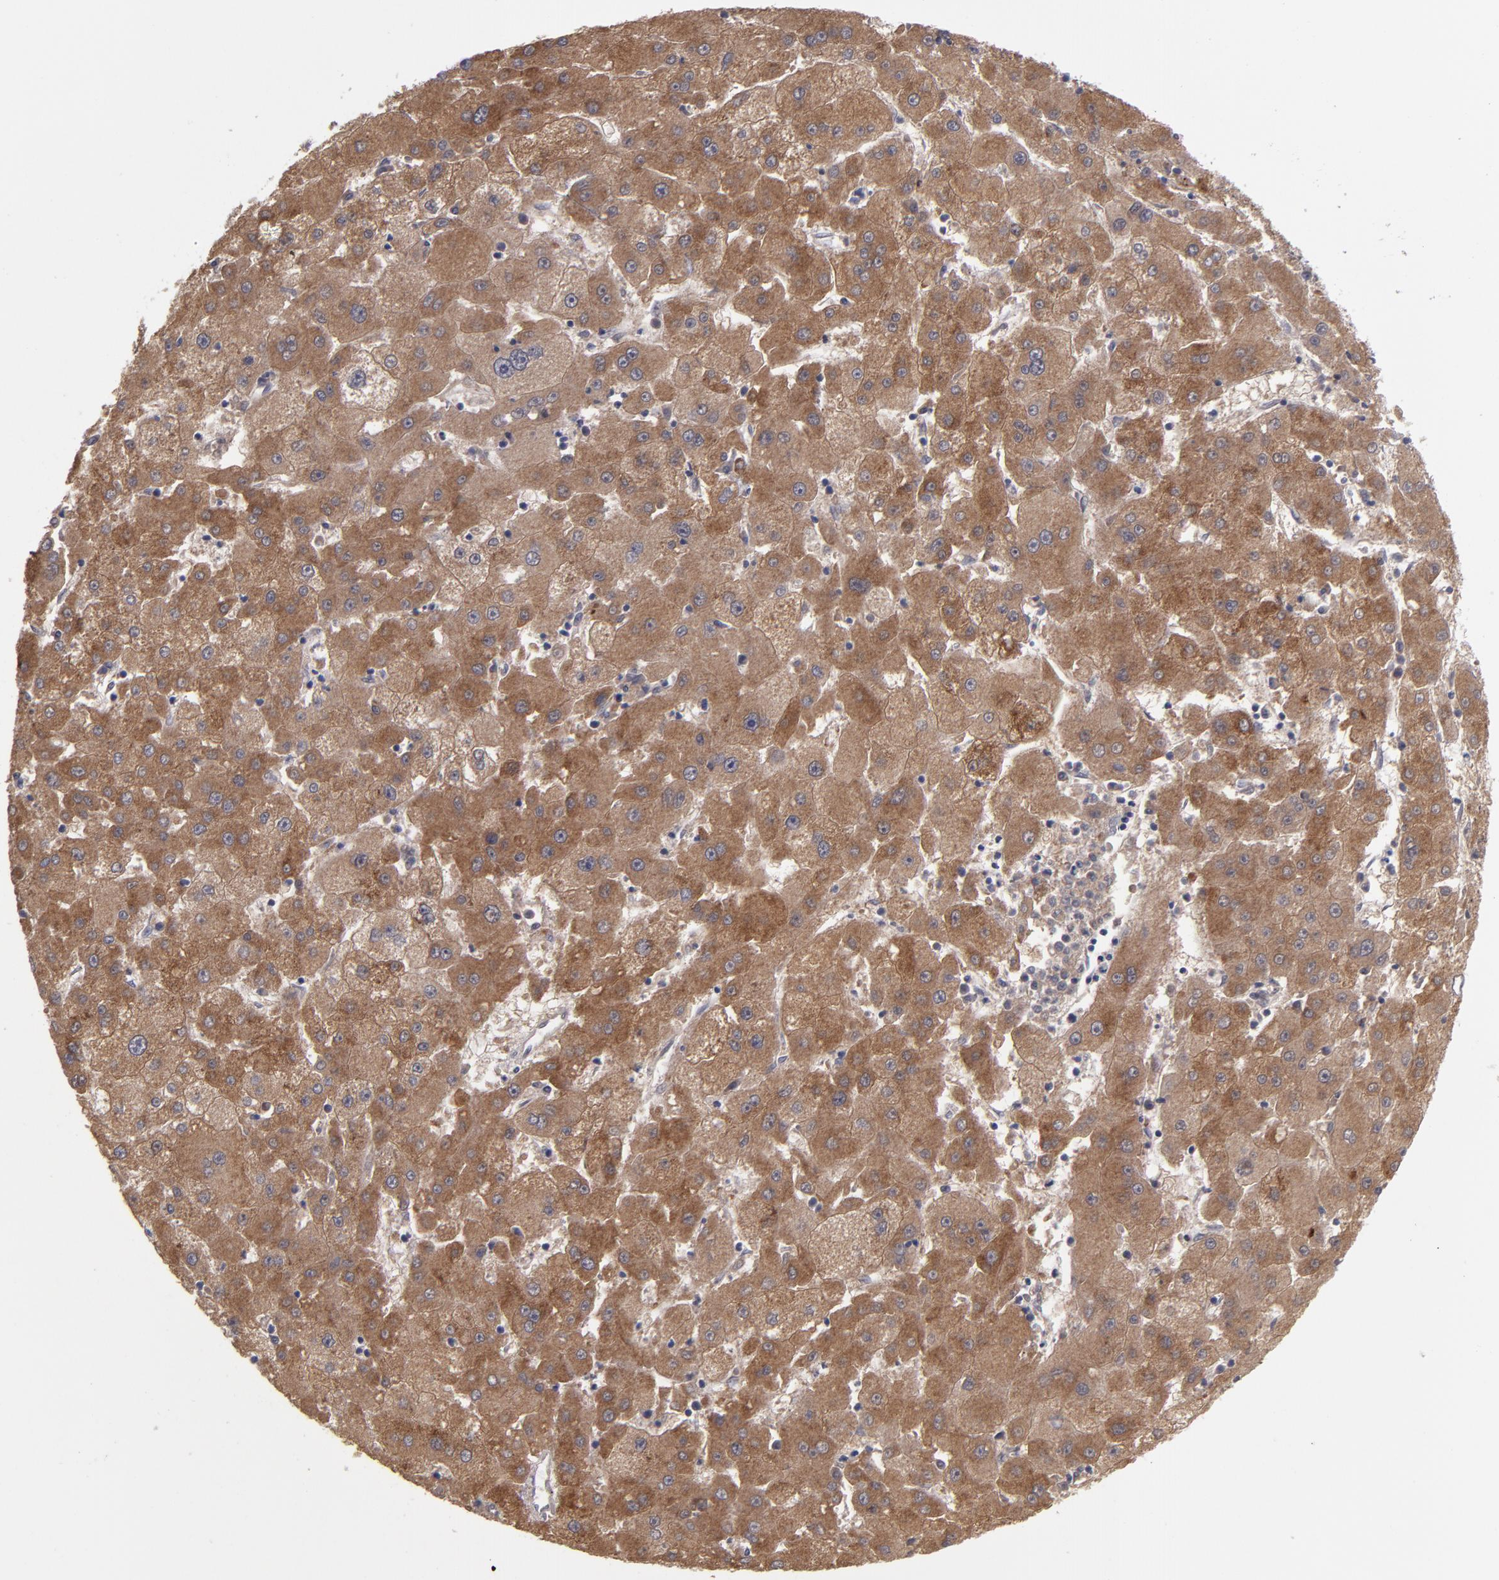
{"staining": {"intensity": "strong", "quantity": ">75%", "location": "cytoplasmic/membranous"}, "tissue": "liver cancer", "cell_type": "Tumor cells", "image_type": "cancer", "snomed": [{"axis": "morphology", "description": "Carcinoma, Hepatocellular, NOS"}, {"axis": "topography", "description": "Liver"}], "caption": "Immunohistochemistry staining of liver hepatocellular carcinoma, which reveals high levels of strong cytoplasmic/membranous expression in approximately >75% of tumor cells indicating strong cytoplasmic/membranous protein expression. The staining was performed using DAB (brown) for protein detection and nuclei were counterstained in hematoxylin (blue).", "gene": "MMP11", "patient": {"sex": "male", "age": 72}}